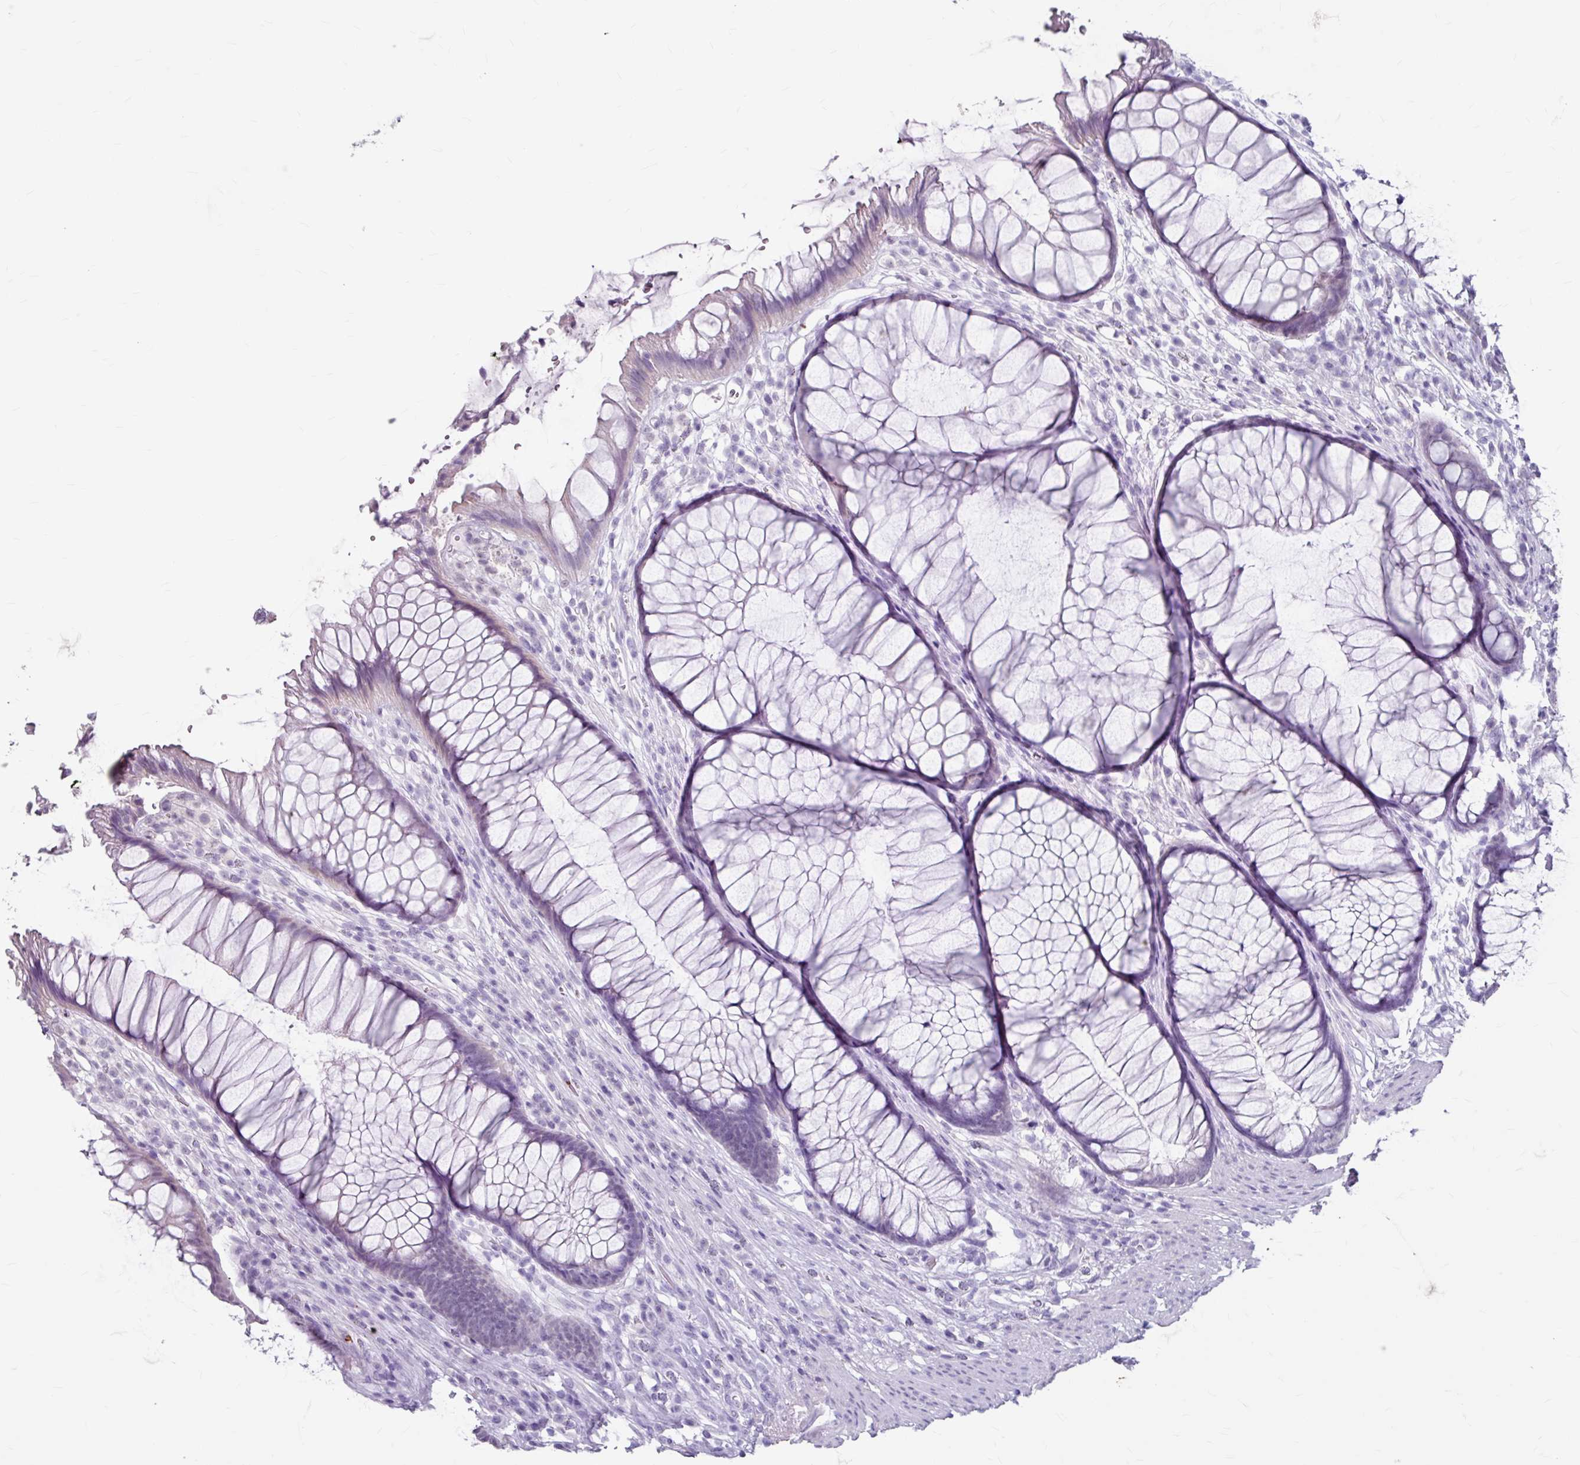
{"staining": {"intensity": "negative", "quantity": "none", "location": "none"}, "tissue": "rectum", "cell_type": "Glandular cells", "image_type": "normal", "snomed": [{"axis": "morphology", "description": "Normal tissue, NOS"}, {"axis": "topography", "description": "Smooth muscle"}, {"axis": "topography", "description": "Rectum"}], "caption": "Immunohistochemistry (IHC) micrograph of benign rectum: rectum stained with DAB (3,3'-diaminobenzidine) reveals no significant protein staining in glandular cells. (DAB (3,3'-diaminobenzidine) IHC, high magnification).", "gene": "ANKRD1", "patient": {"sex": "male", "age": 53}}